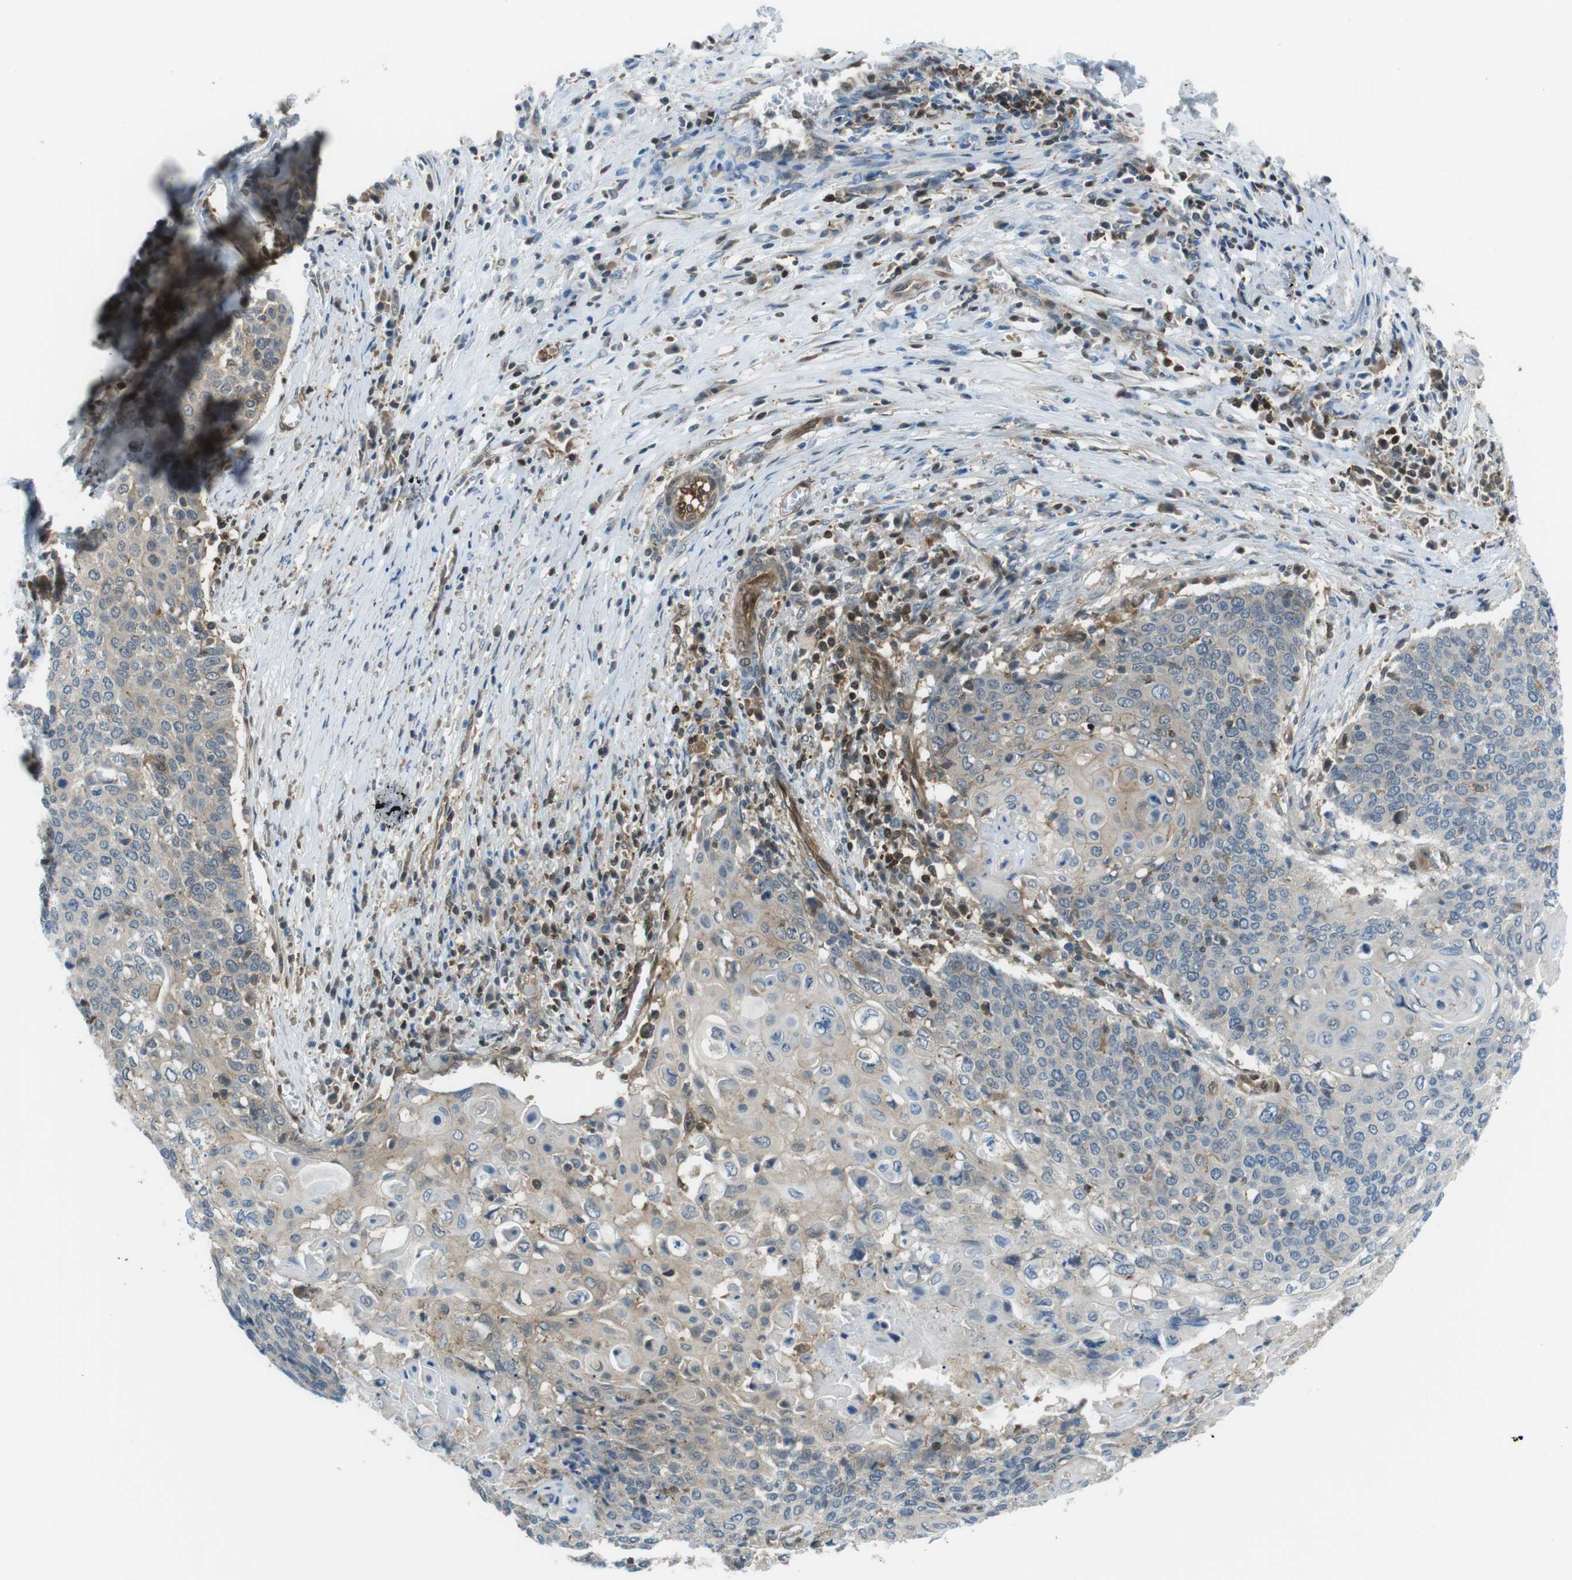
{"staining": {"intensity": "weak", "quantity": "25%-75%", "location": "cytoplasmic/membranous"}, "tissue": "cervical cancer", "cell_type": "Tumor cells", "image_type": "cancer", "snomed": [{"axis": "morphology", "description": "Squamous cell carcinoma, NOS"}, {"axis": "topography", "description": "Cervix"}], "caption": "The micrograph shows staining of cervical cancer, revealing weak cytoplasmic/membranous protein staining (brown color) within tumor cells.", "gene": "TES", "patient": {"sex": "female", "age": 39}}